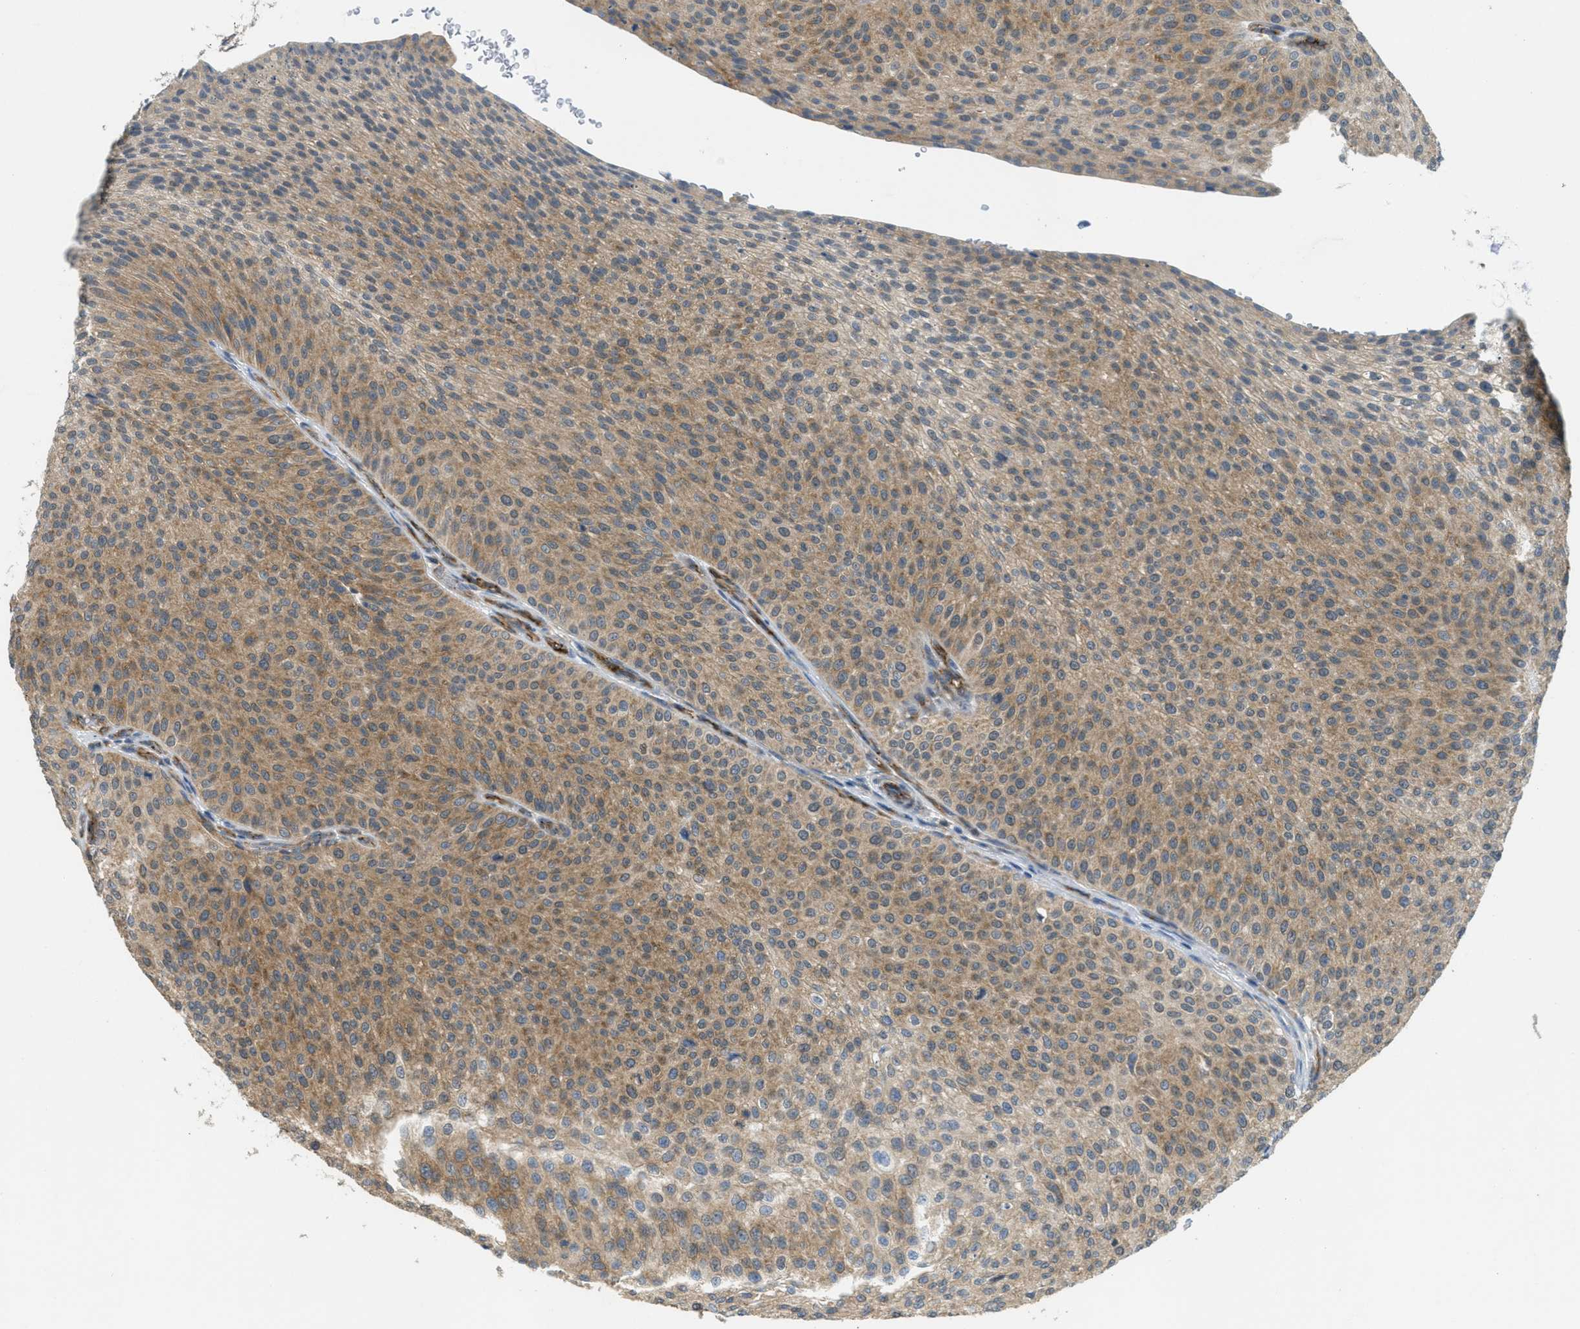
{"staining": {"intensity": "moderate", "quantity": ">75%", "location": "cytoplasmic/membranous"}, "tissue": "urothelial cancer", "cell_type": "Tumor cells", "image_type": "cancer", "snomed": [{"axis": "morphology", "description": "Urothelial carcinoma, Low grade"}, {"axis": "topography", "description": "Smooth muscle"}, {"axis": "topography", "description": "Urinary bladder"}], "caption": "Immunohistochemical staining of human urothelial cancer exhibits moderate cytoplasmic/membranous protein positivity in about >75% of tumor cells.", "gene": "JCAD", "patient": {"sex": "male", "age": 60}}